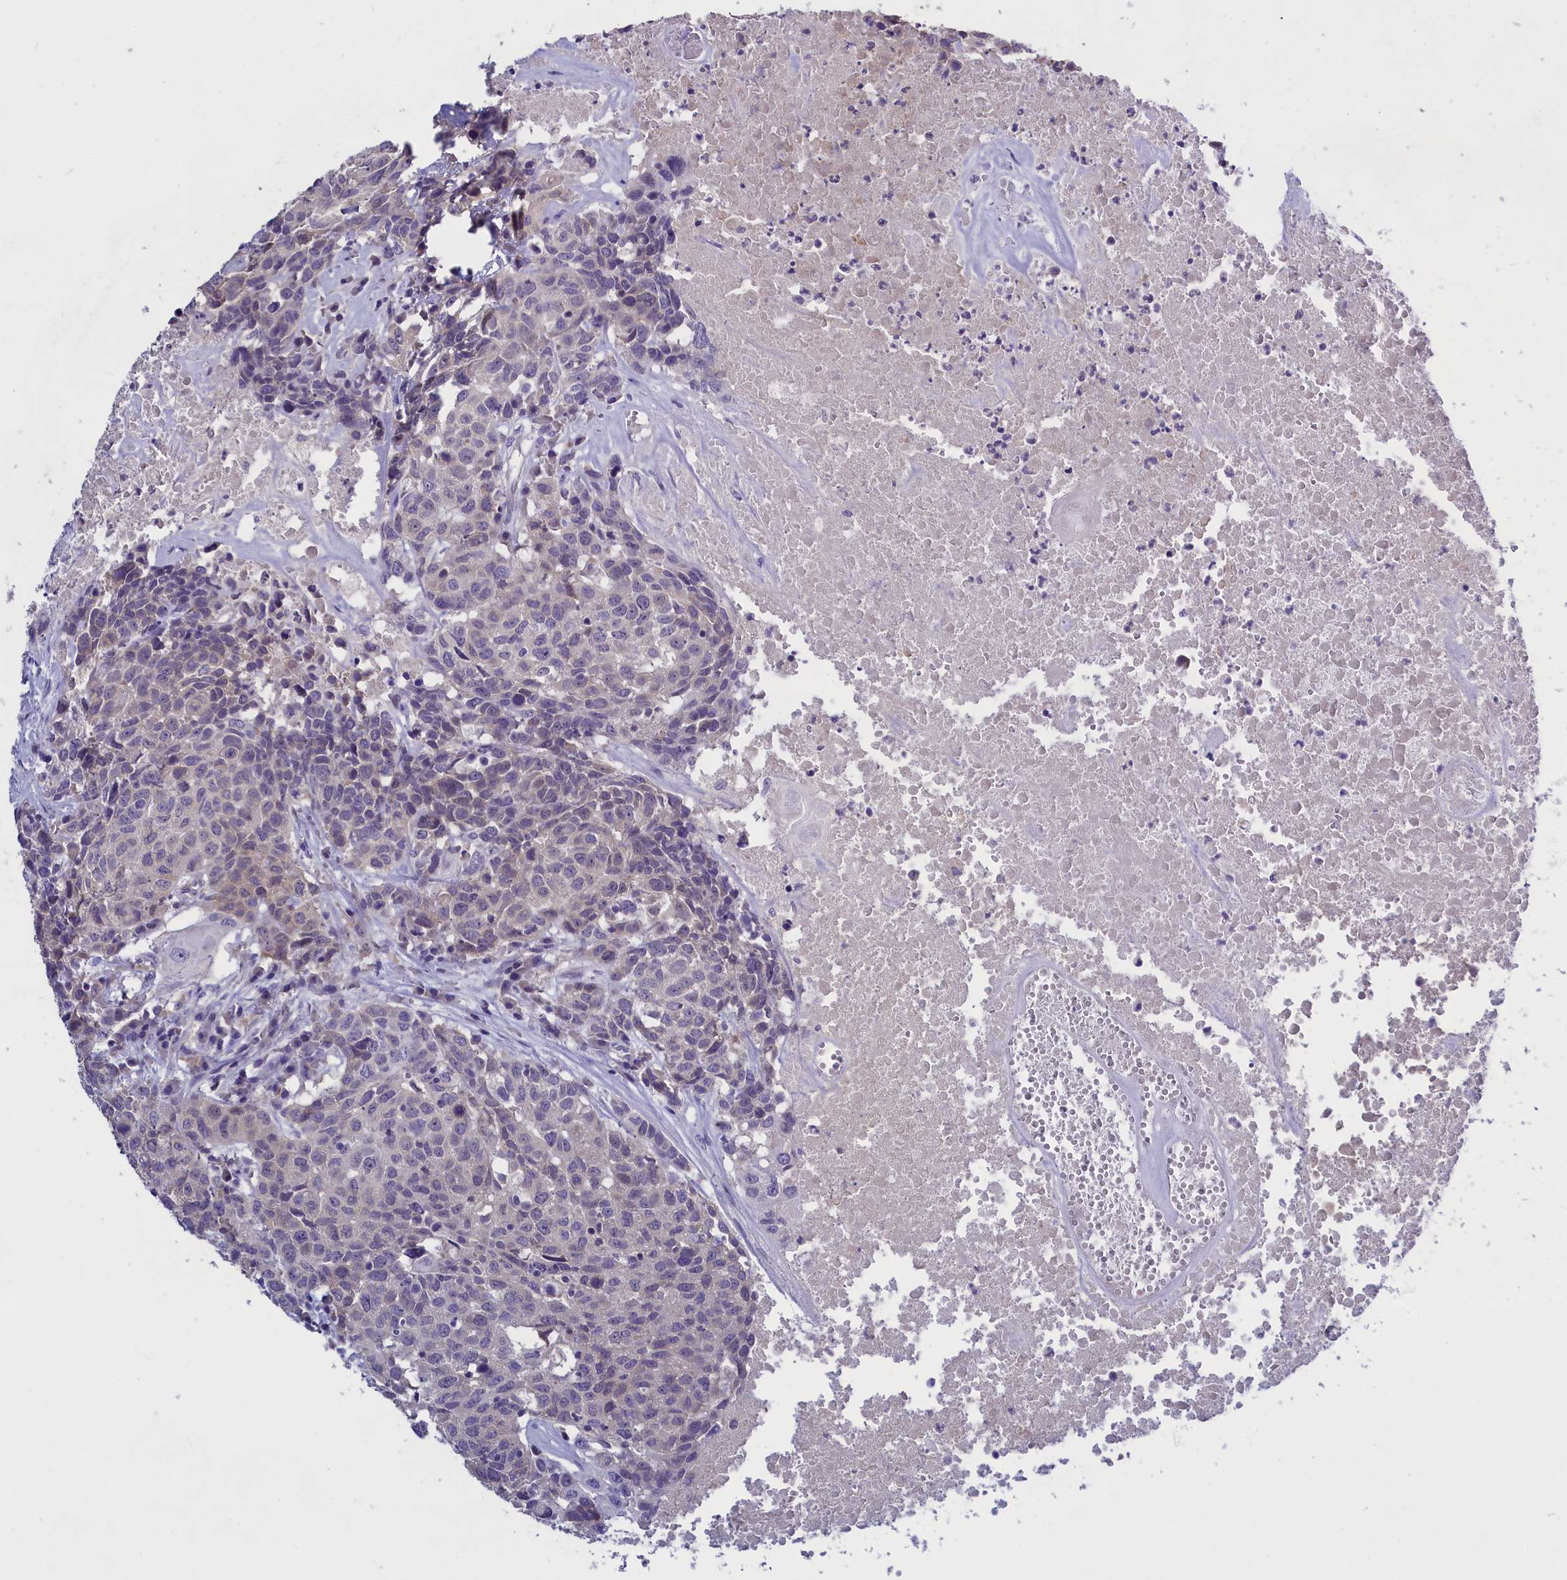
{"staining": {"intensity": "negative", "quantity": "none", "location": "none"}, "tissue": "head and neck cancer", "cell_type": "Tumor cells", "image_type": "cancer", "snomed": [{"axis": "morphology", "description": "Squamous cell carcinoma, NOS"}, {"axis": "topography", "description": "Head-Neck"}], "caption": "Immunohistochemistry (IHC) photomicrograph of human squamous cell carcinoma (head and neck) stained for a protein (brown), which demonstrates no expression in tumor cells.", "gene": "ENPP6", "patient": {"sex": "male", "age": 66}}